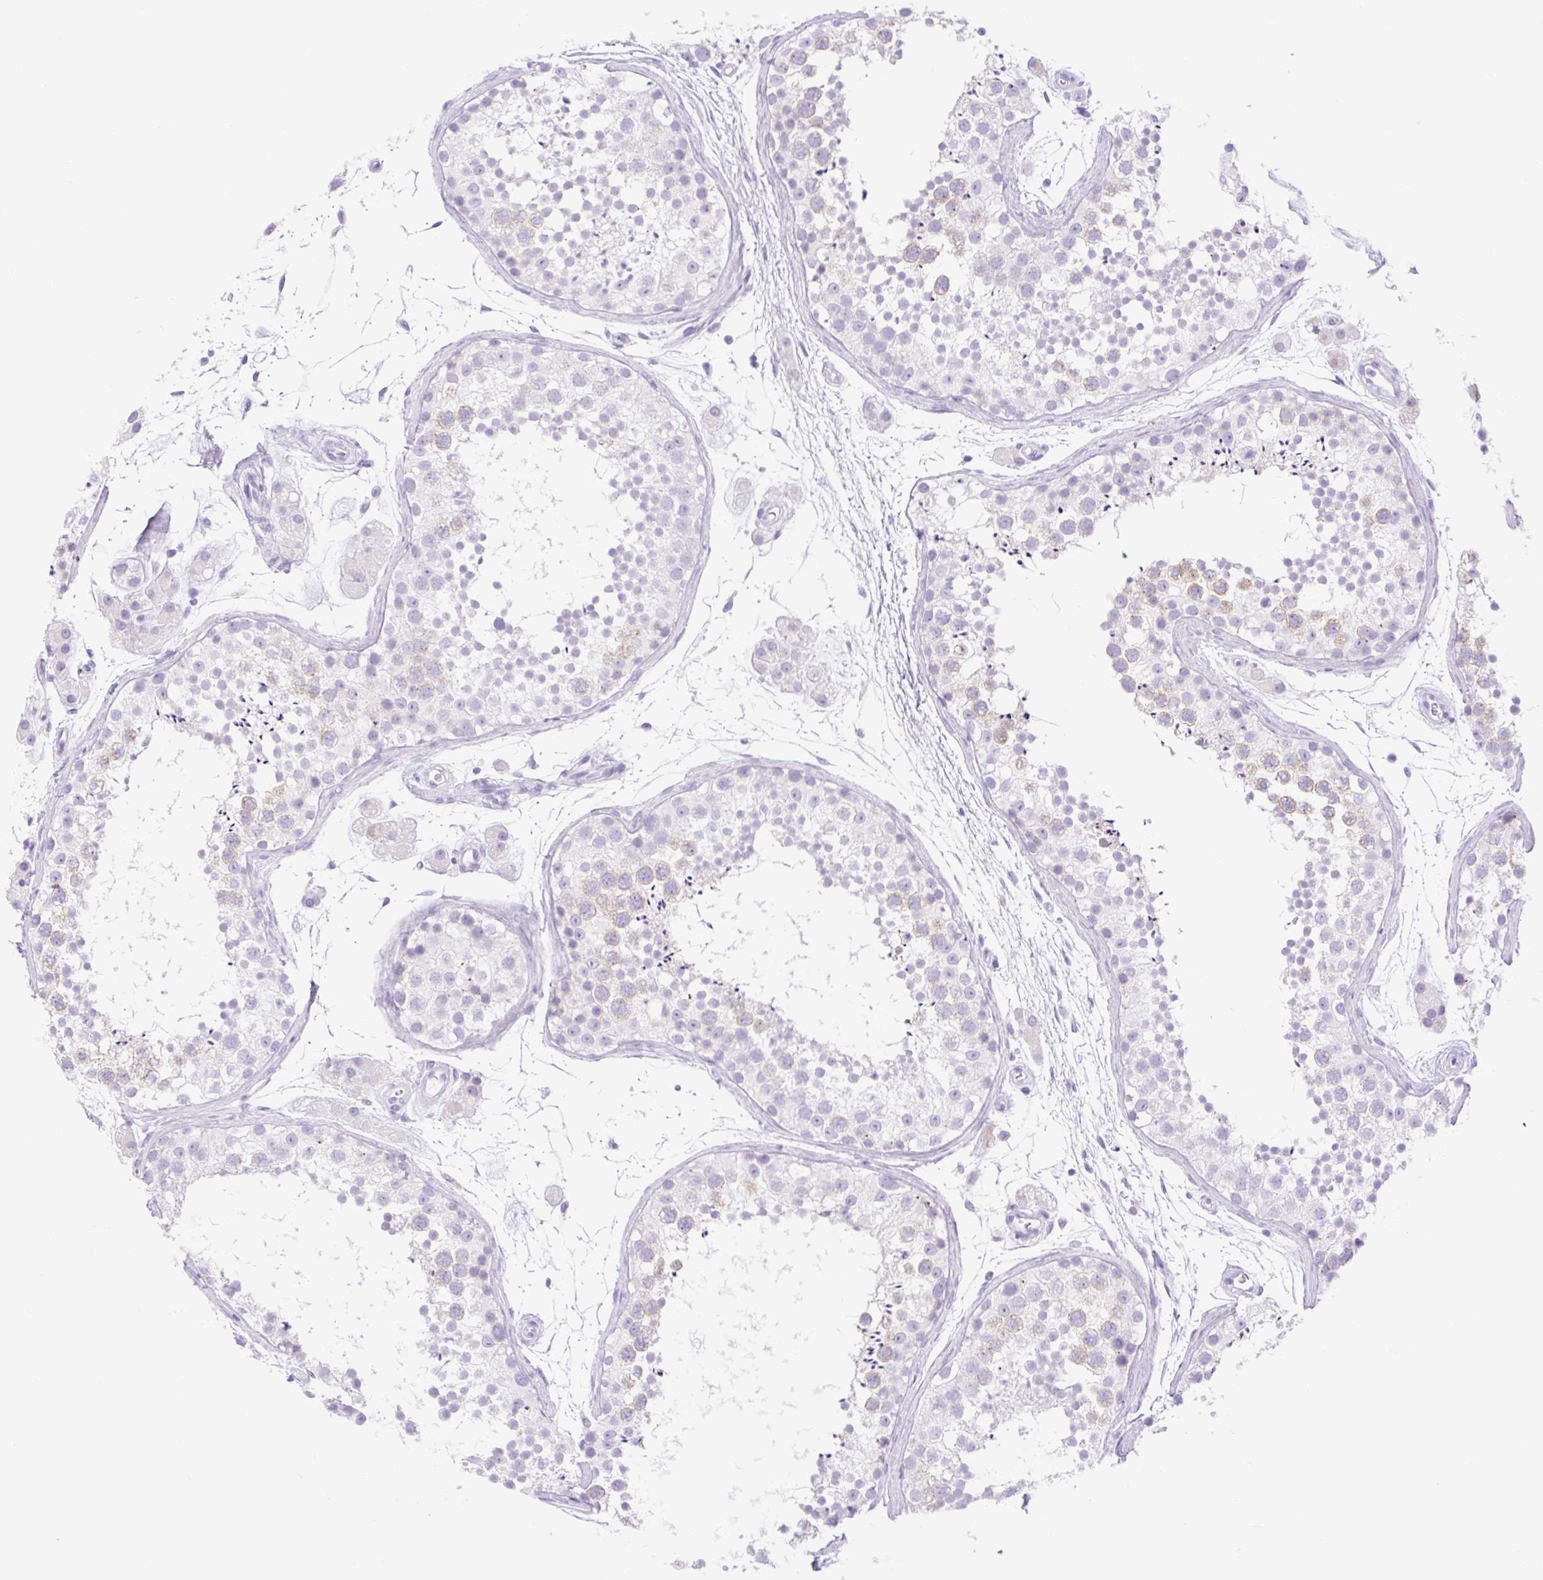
{"staining": {"intensity": "weak", "quantity": "<25%", "location": "cytoplasmic/membranous"}, "tissue": "testis", "cell_type": "Cells in seminiferous ducts", "image_type": "normal", "snomed": [{"axis": "morphology", "description": "Normal tissue, NOS"}, {"axis": "topography", "description": "Testis"}], "caption": "A photomicrograph of testis stained for a protein exhibits no brown staining in cells in seminiferous ducts.", "gene": "SLC25A40", "patient": {"sex": "male", "age": 41}}